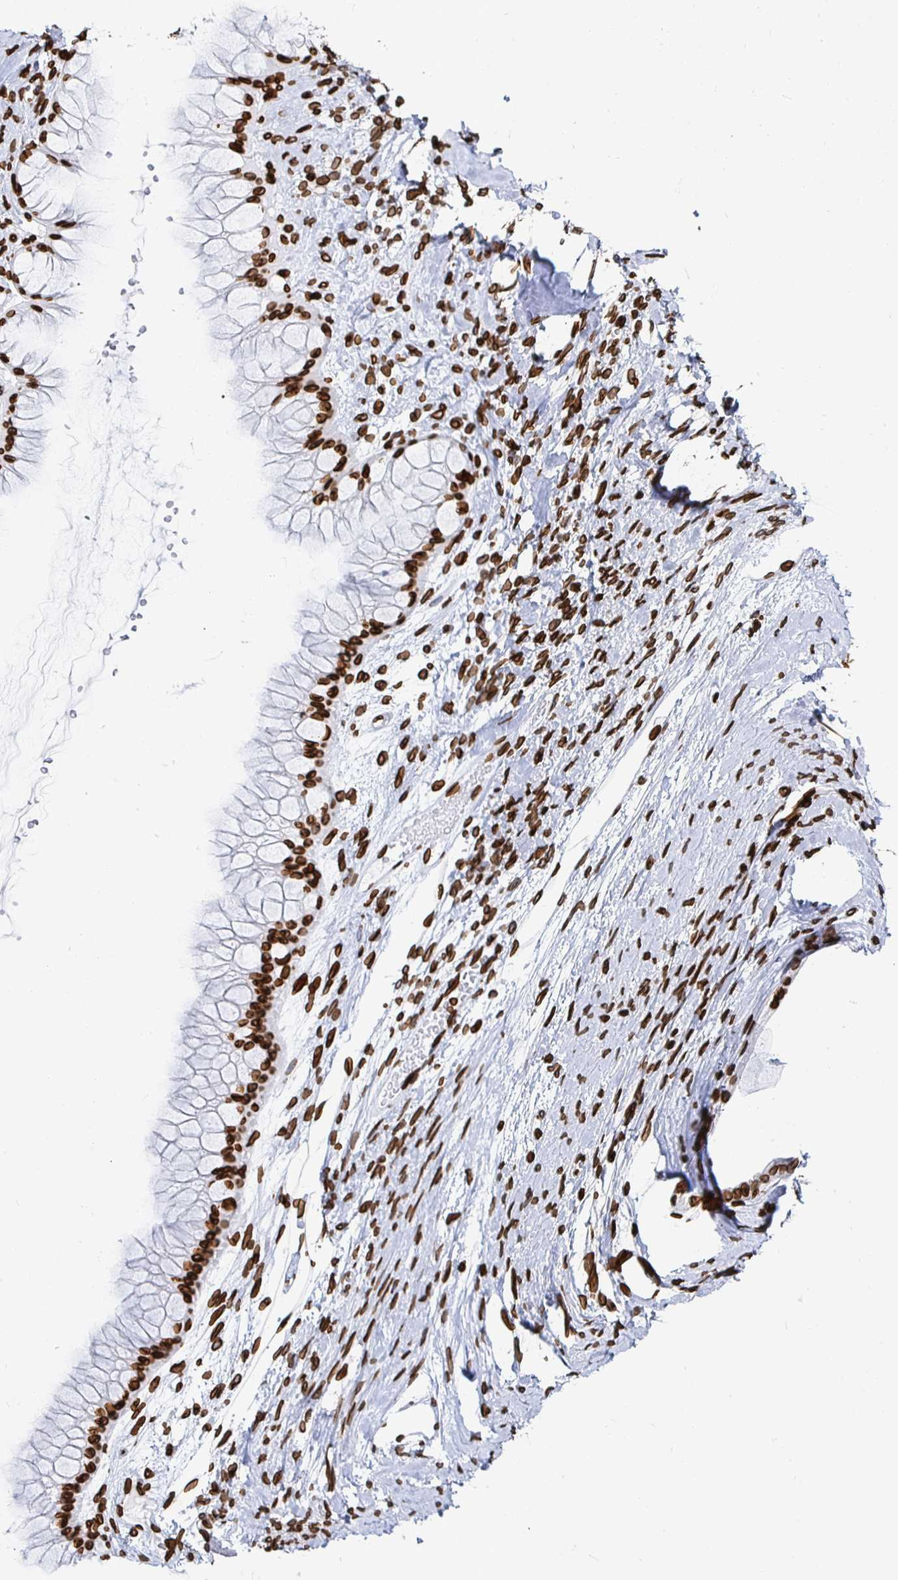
{"staining": {"intensity": "strong", "quantity": ">75%", "location": "cytoplasmic/membranous,nuclear"}, "tissue": "ovarian cancer", "cell_type": "Tumor cells", "image_type": "cancer", "snomed": [{"axis": "morphology", "description": "Cystadenocarcinoma, mucinous, NOS"}, {"axis": "topography", "description": "Ovary"}], "caption": "Ovarian mucinous cystadenocarcinoma tissue reveals strong cytoplasmic/membranous and nuclear expression in approximately >75% of tumor cells", "gene": "LMNB1", "patient": {"sex": "female", "age": 61}}